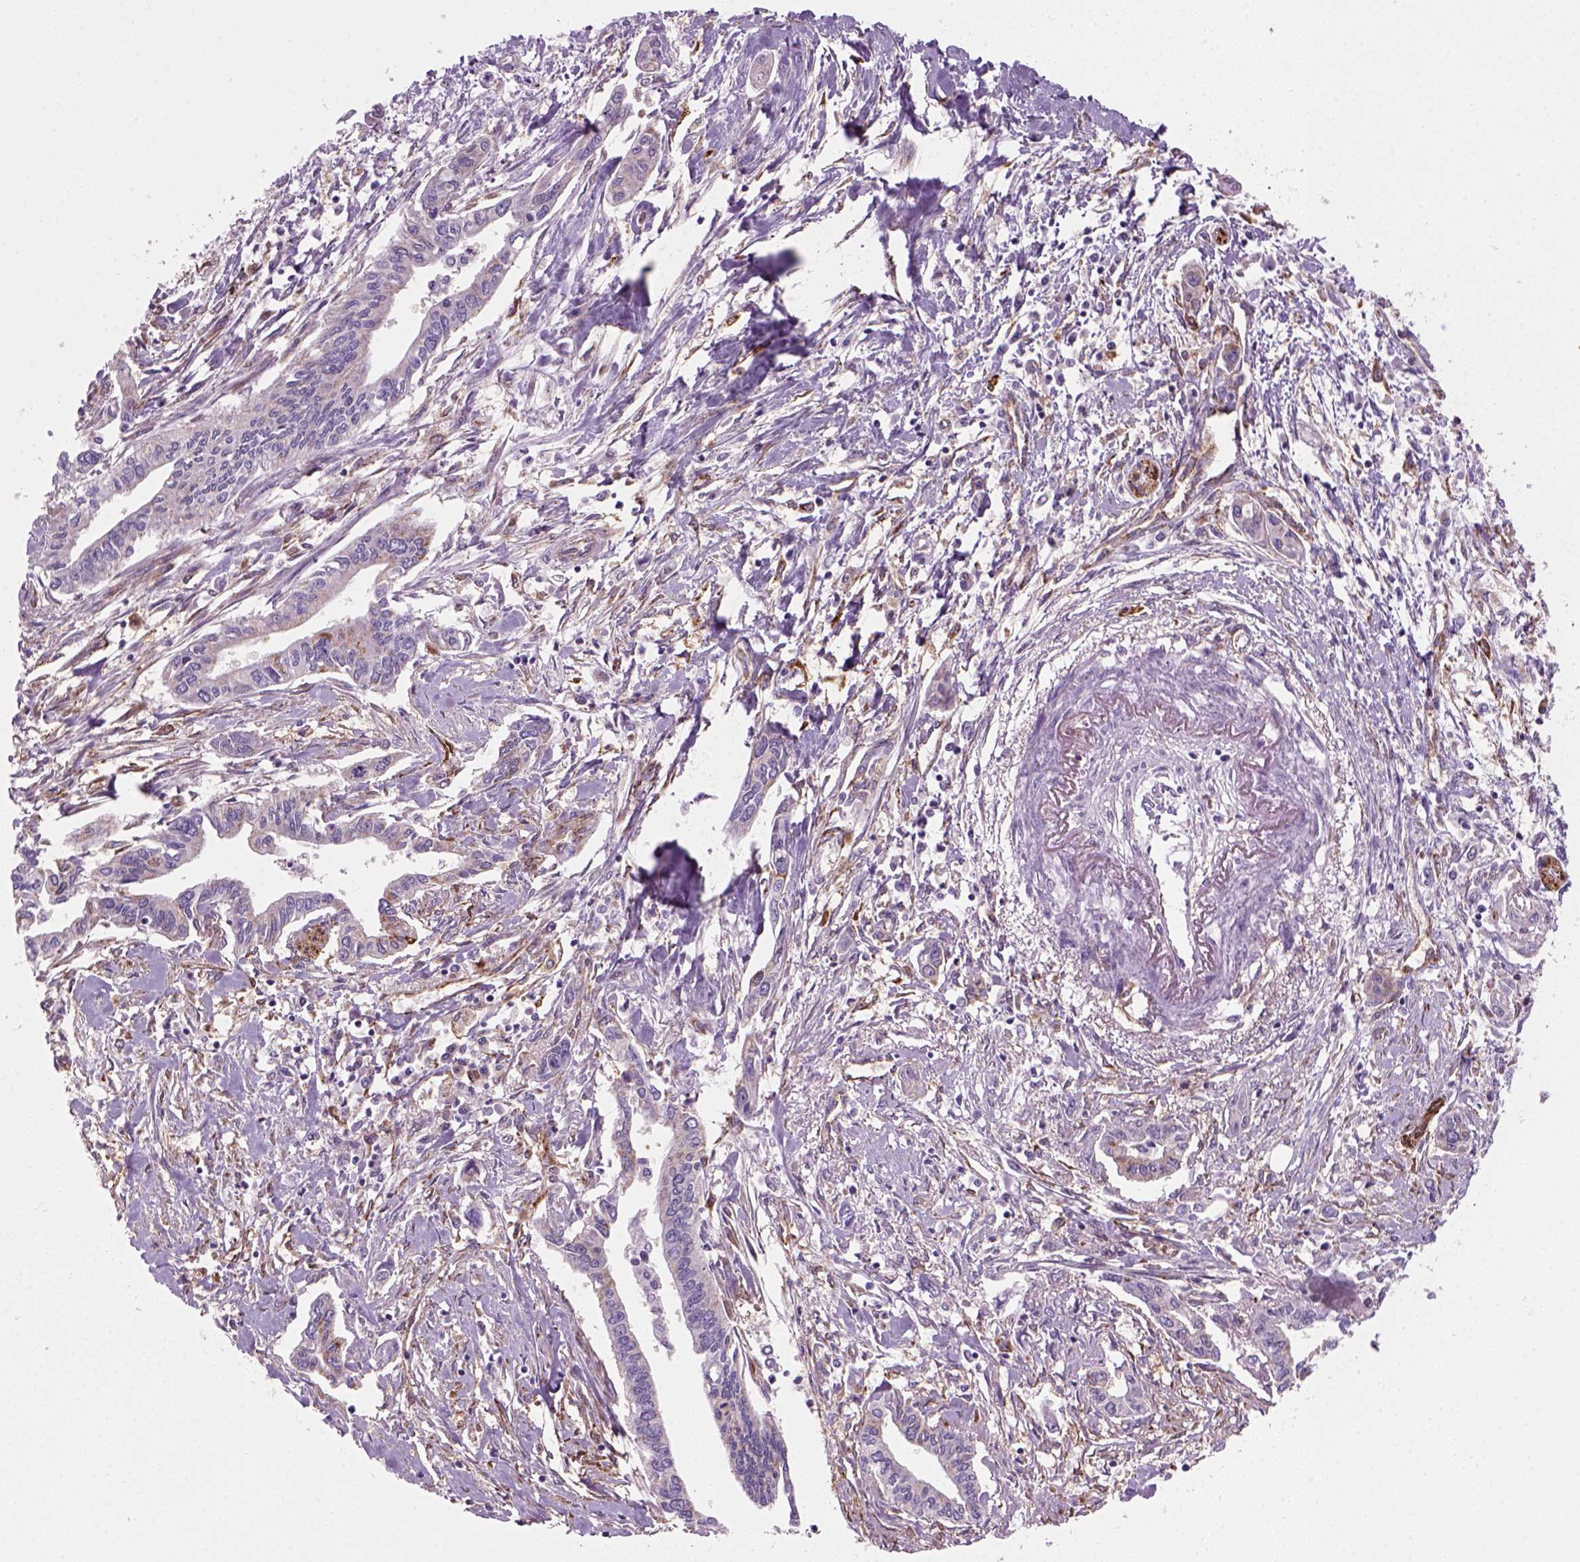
{"staining": {"intensity": "negative", "quantity": "none", "location": "none"}, "tissue": "pancreatic cancer", "cell_type": "Tumor cells", "image_type": "cancer", "snomed": [{"axis": "morphology", "description": "Adenocarcinoma, NOS"}, {"axis": "topography", "description": "Pancreas"}], "caption": "Protein analysis of pancreatic cancer (adenocarcinoma) shows no significant staining in tumor cells. (DAB (3,3'-diaminobenzidine) immunohistochemistry with hematoxylin counter stain).", "gene": "MARCKS", "patient": {"sex": "male", "age": 60}}